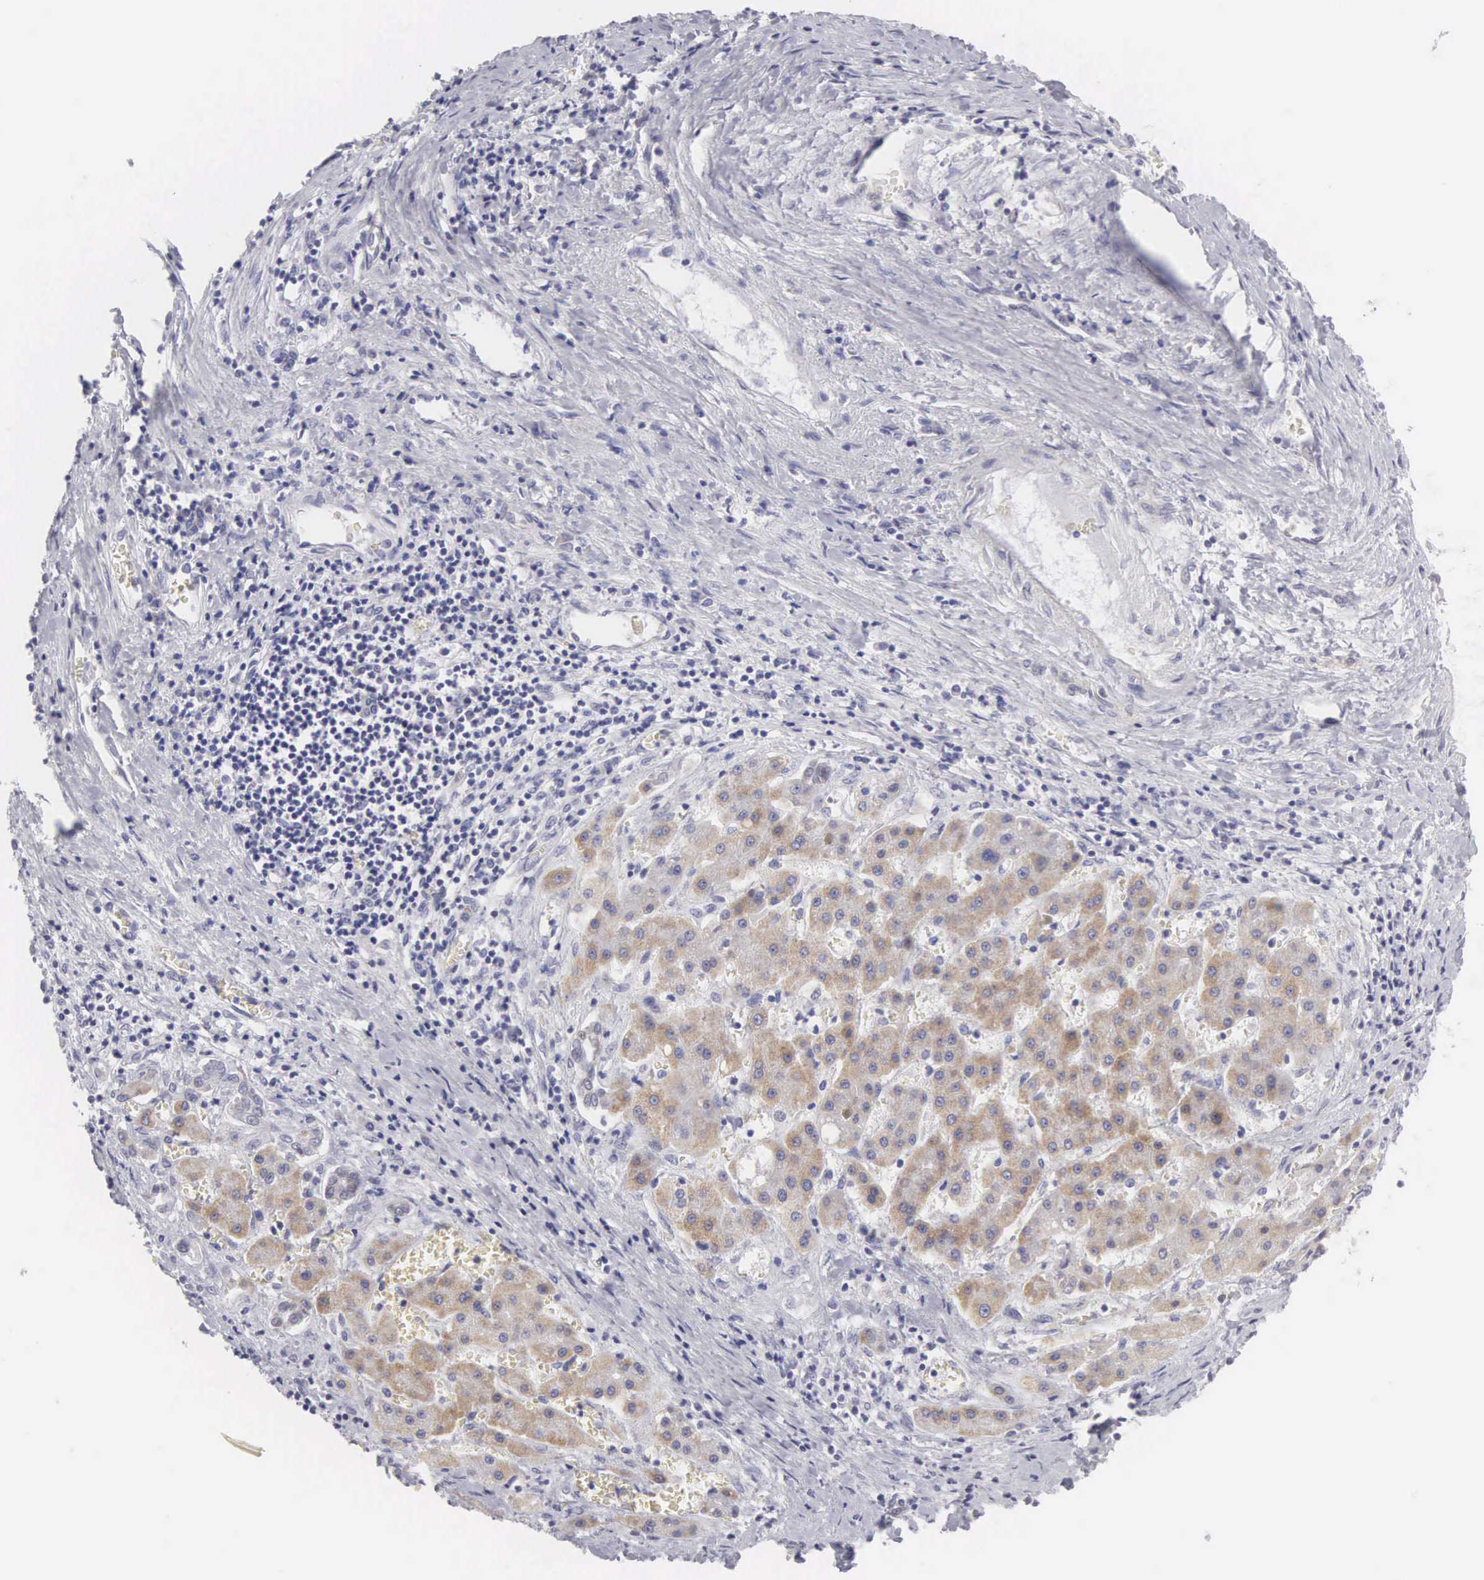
{"staining": {"intensity": "weak", "quantity": "25%-75%", "location": "cytoplasmic/membranous"}, "tissue": "liver cancer", "cell_type": "Tumor cells", "image_type": "cancer", "snomed": [{"axis": "morphology", "description": "Carcinoma, Hepatocellular, NOS"}, {"axis": "topography", "description": "Liver"}], "caption": "Immunohistochemical staining of liver cancer (hepatocellular carcinoma) displays low levels of weak cytoplasmic/membranous staining in approximately 25%-75% of tumor cells.", "gene": "SOX11", "patient": {"sex": "male", "age": 24}}